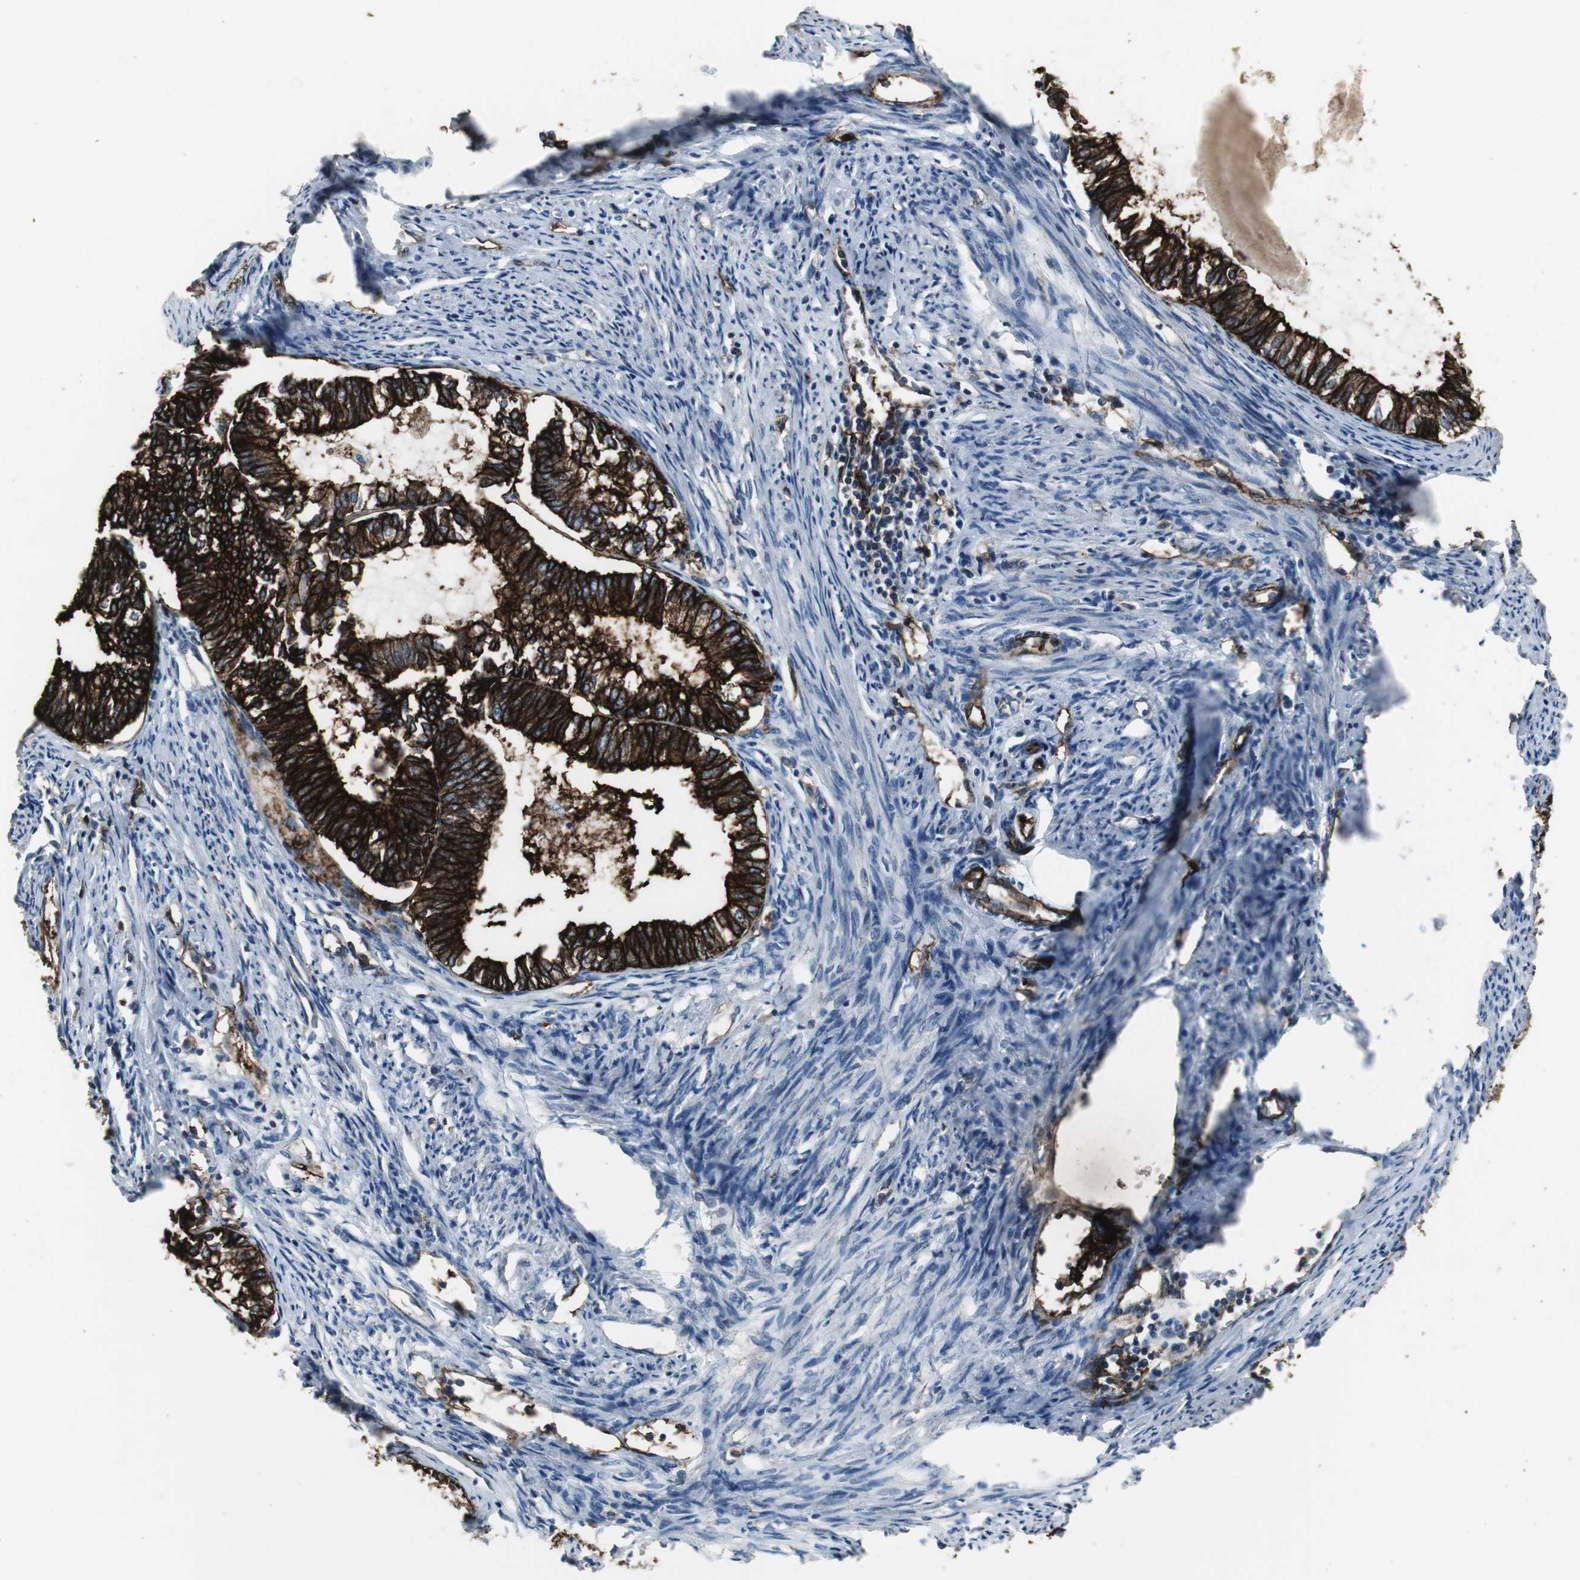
{"staining": {"intensity": "strong", "quantity": ">75%", "location": "cytoplasmic/membranous"}, "tissue": "endometrial cancer", "cell_type": "Tumor cells", "image_type": "cancer", "snomed": [{"axis": "morphology", "description": "Adenocarcinoma, NOS"}, {"axis": "topography", "description": "Endometrium"}], "caption": "Immunohistochemistry (IHC) staining of adenocarcinoma (endometrial), which exhibits high levels of strong cytoplasmic/membranous staining in approximately >75% of tumor cells indicating strong cytoplasmic/membranous protein staining. The staining was performed using DAB (3,3'-diaminobenzidine) (brown) for protein detection and nuclei were counterstained in hematoxylin (blue).", "gene": "F11R", "patient": {"sex": "female", "age": 86}}